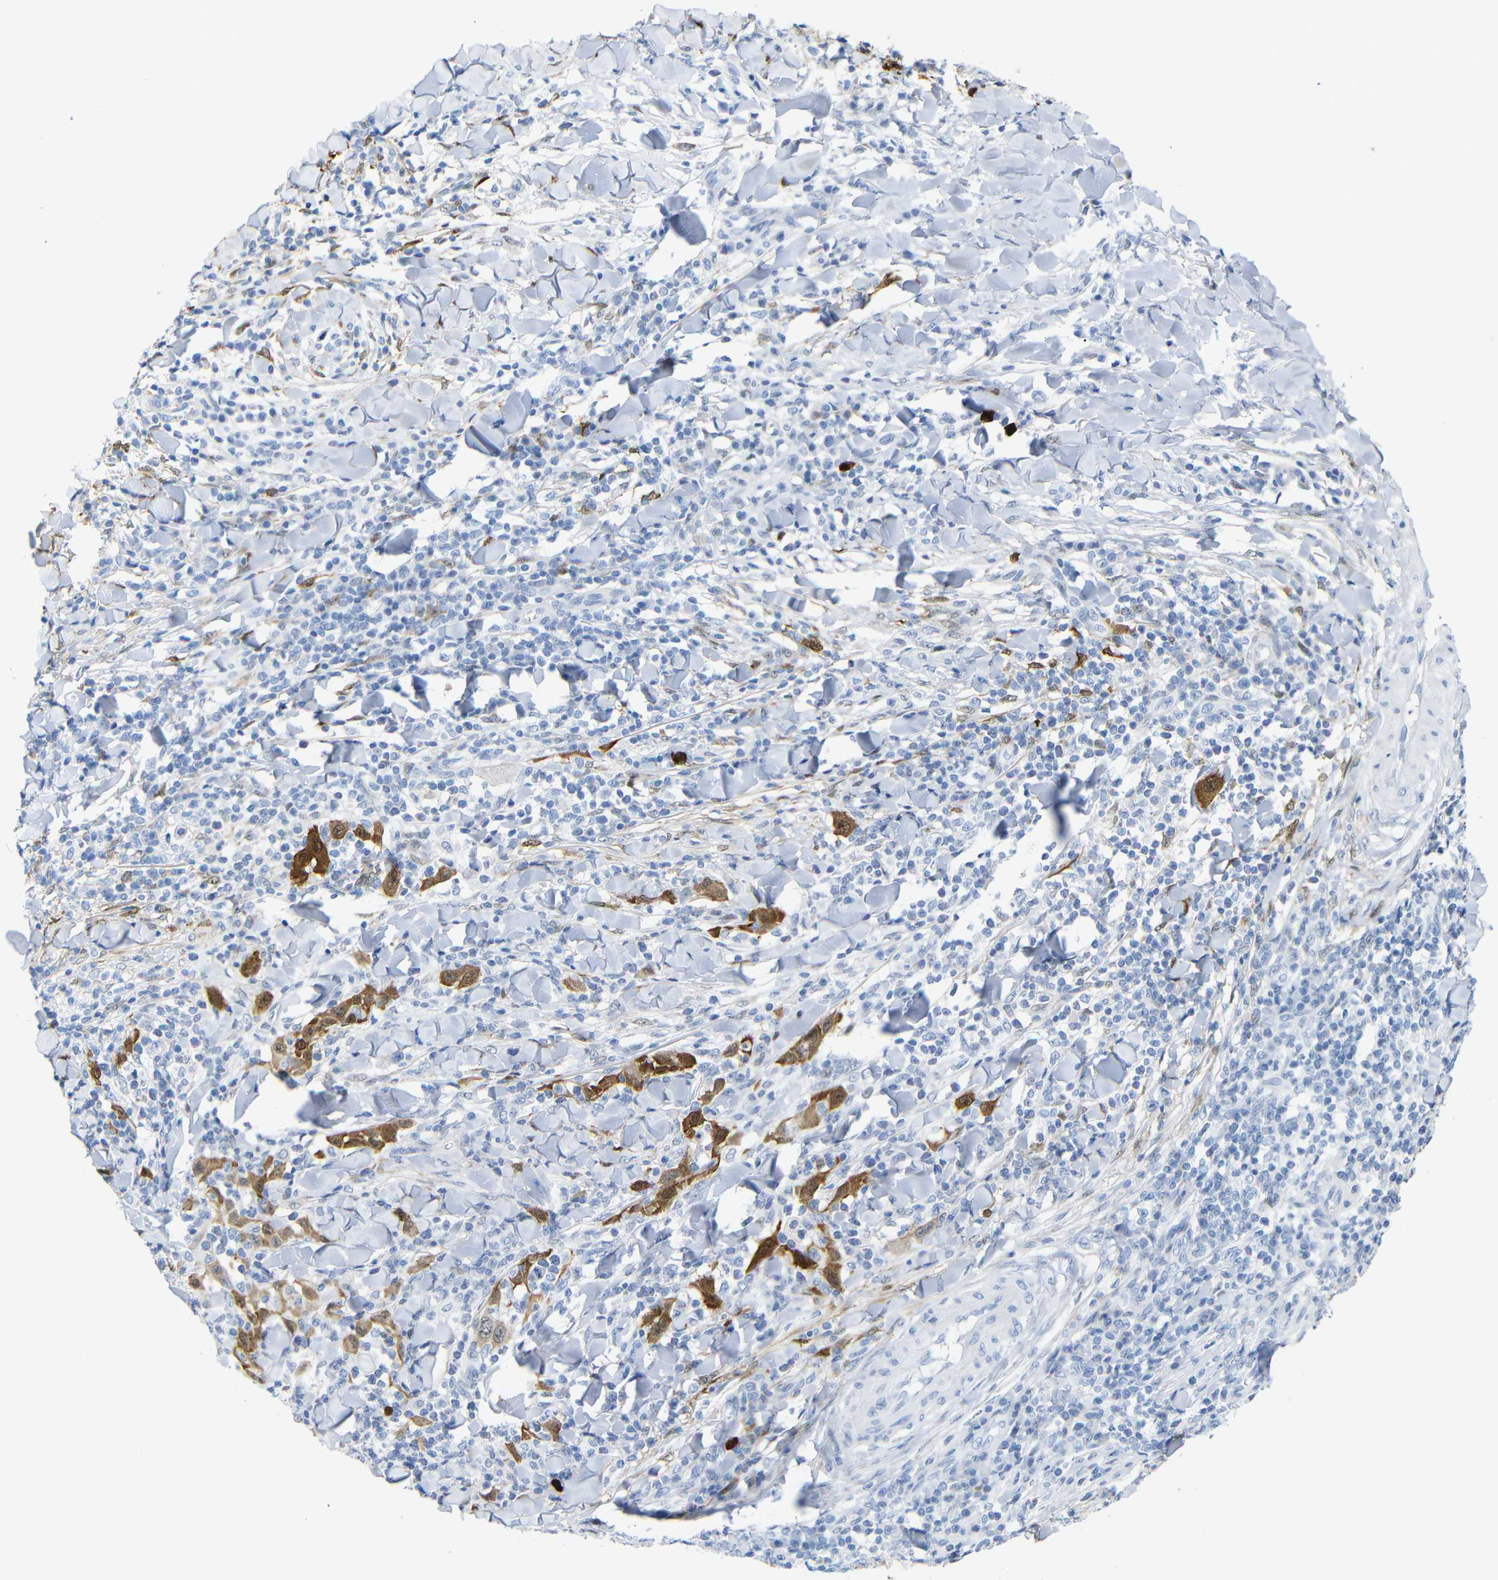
{"staining": {"intensity": "strong", "quantity": ">75%", "location": "cytoplasmic/membranous"}, "tissue": "skin cancer", "cell_type": "Tumor cells", "image_type": "cancer", "snomed": [{"axis": "morphology", "description": "Squamous cell carcinoma, NOS"}, {"axis": "topography", "description": "Skin"}], "caption": "Skin cancer stained with immunohistochemistry (IHC) shows strong cytoplasmic/membranous staining in approximately >75% of tumor cells.", "gene": "MT1A", "patient": {"sex": "male", "age": 24}}